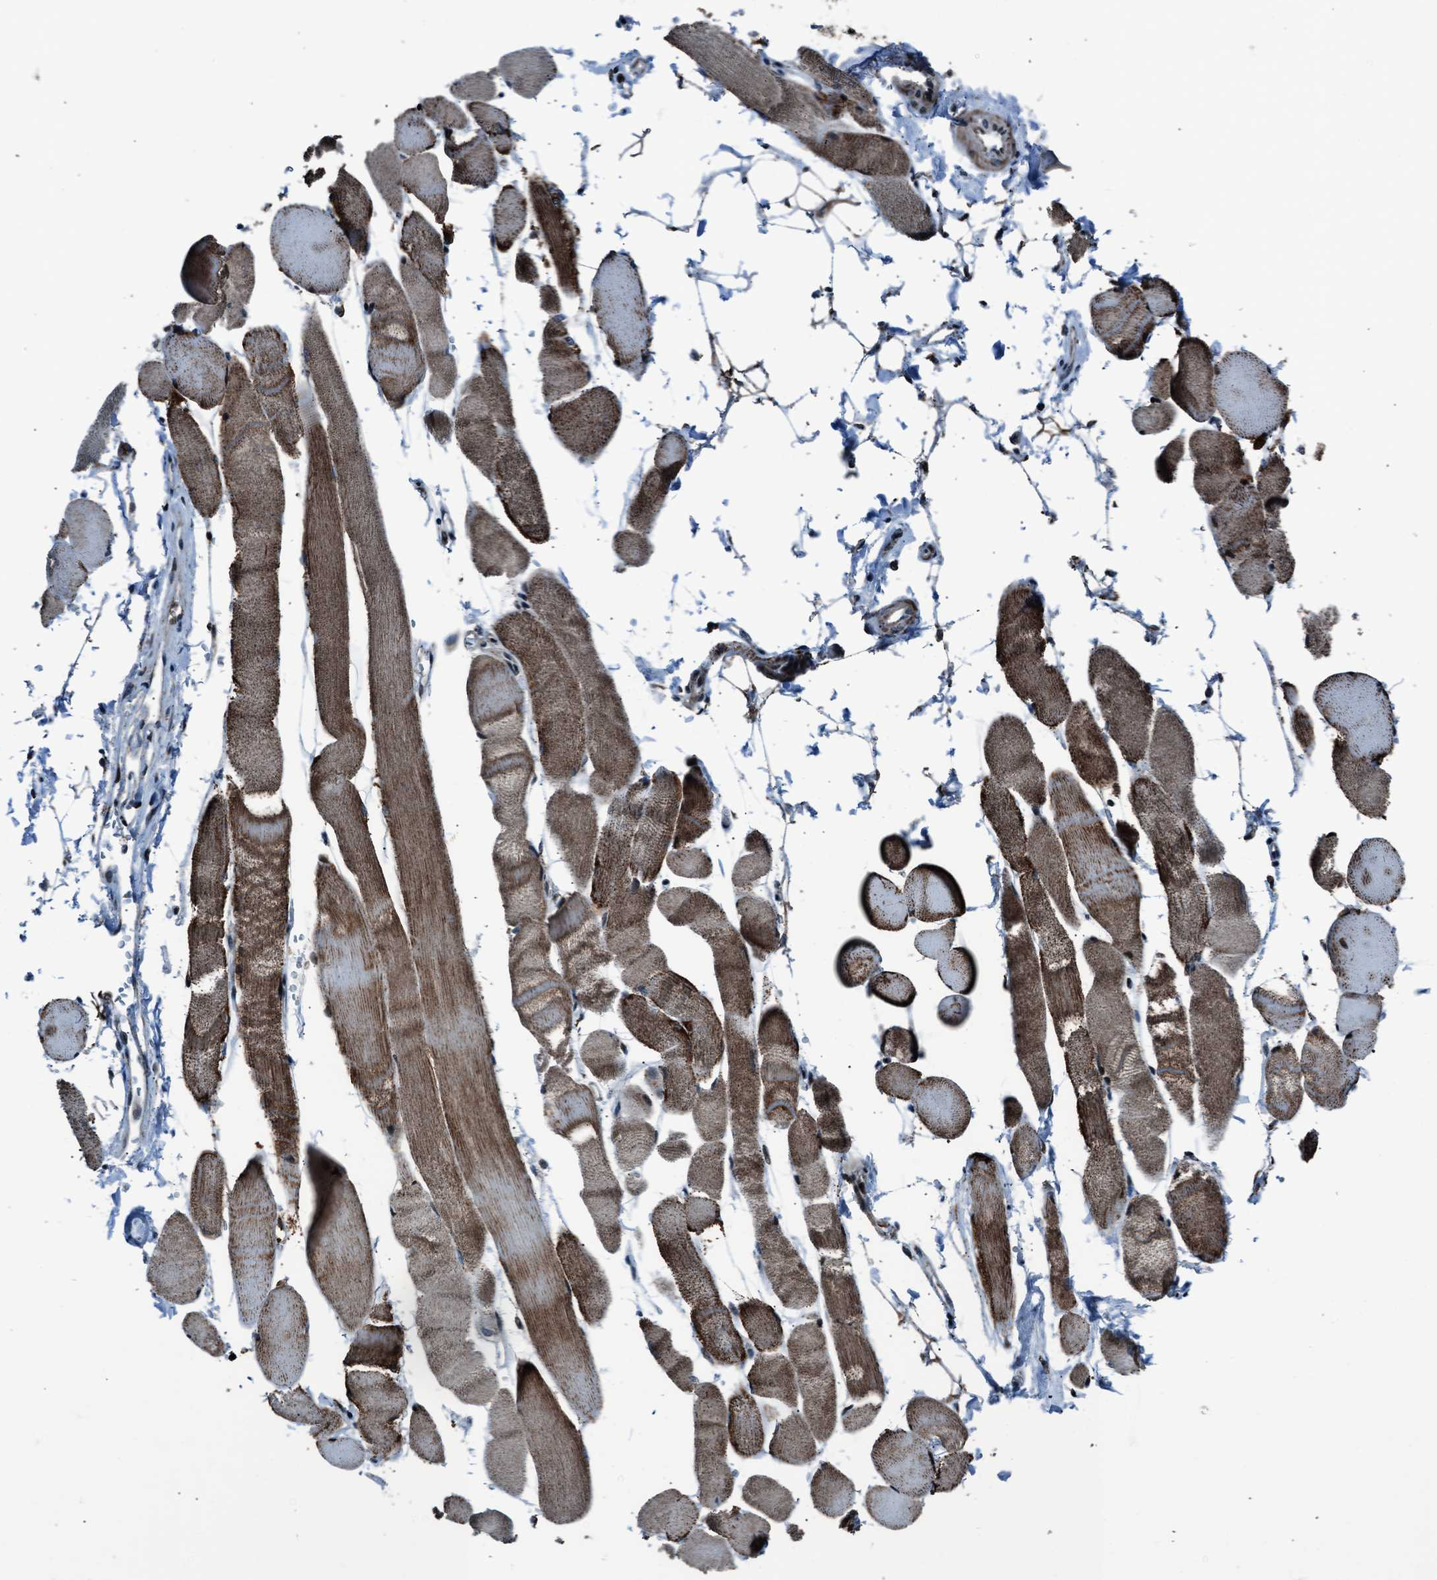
{"staining": {"intensity": "moderate", "quantity": ">75%", "location": "cytoplasmic/membranous"}, "tissue": "skeletal muscle", "cell_type": "Myocytes", "image_type": "normal", "snomed": [{"axis": "morphology", "description": "Normal tissue, NOS"}, {"axis": "topography", "description": "Skeletal muscle"}, {"axis": "topography", "description": "Peripheral nerve tissue"}], "caption": "Immunohistochemistry (IHC) of benign human skeletal muscle exhibits medium levels of moderate cytoplasmic/membranous positivity in approximately >75% of myocytes.", "gene": "MORC3", "patient": {"sex": "female", "age": 84}}